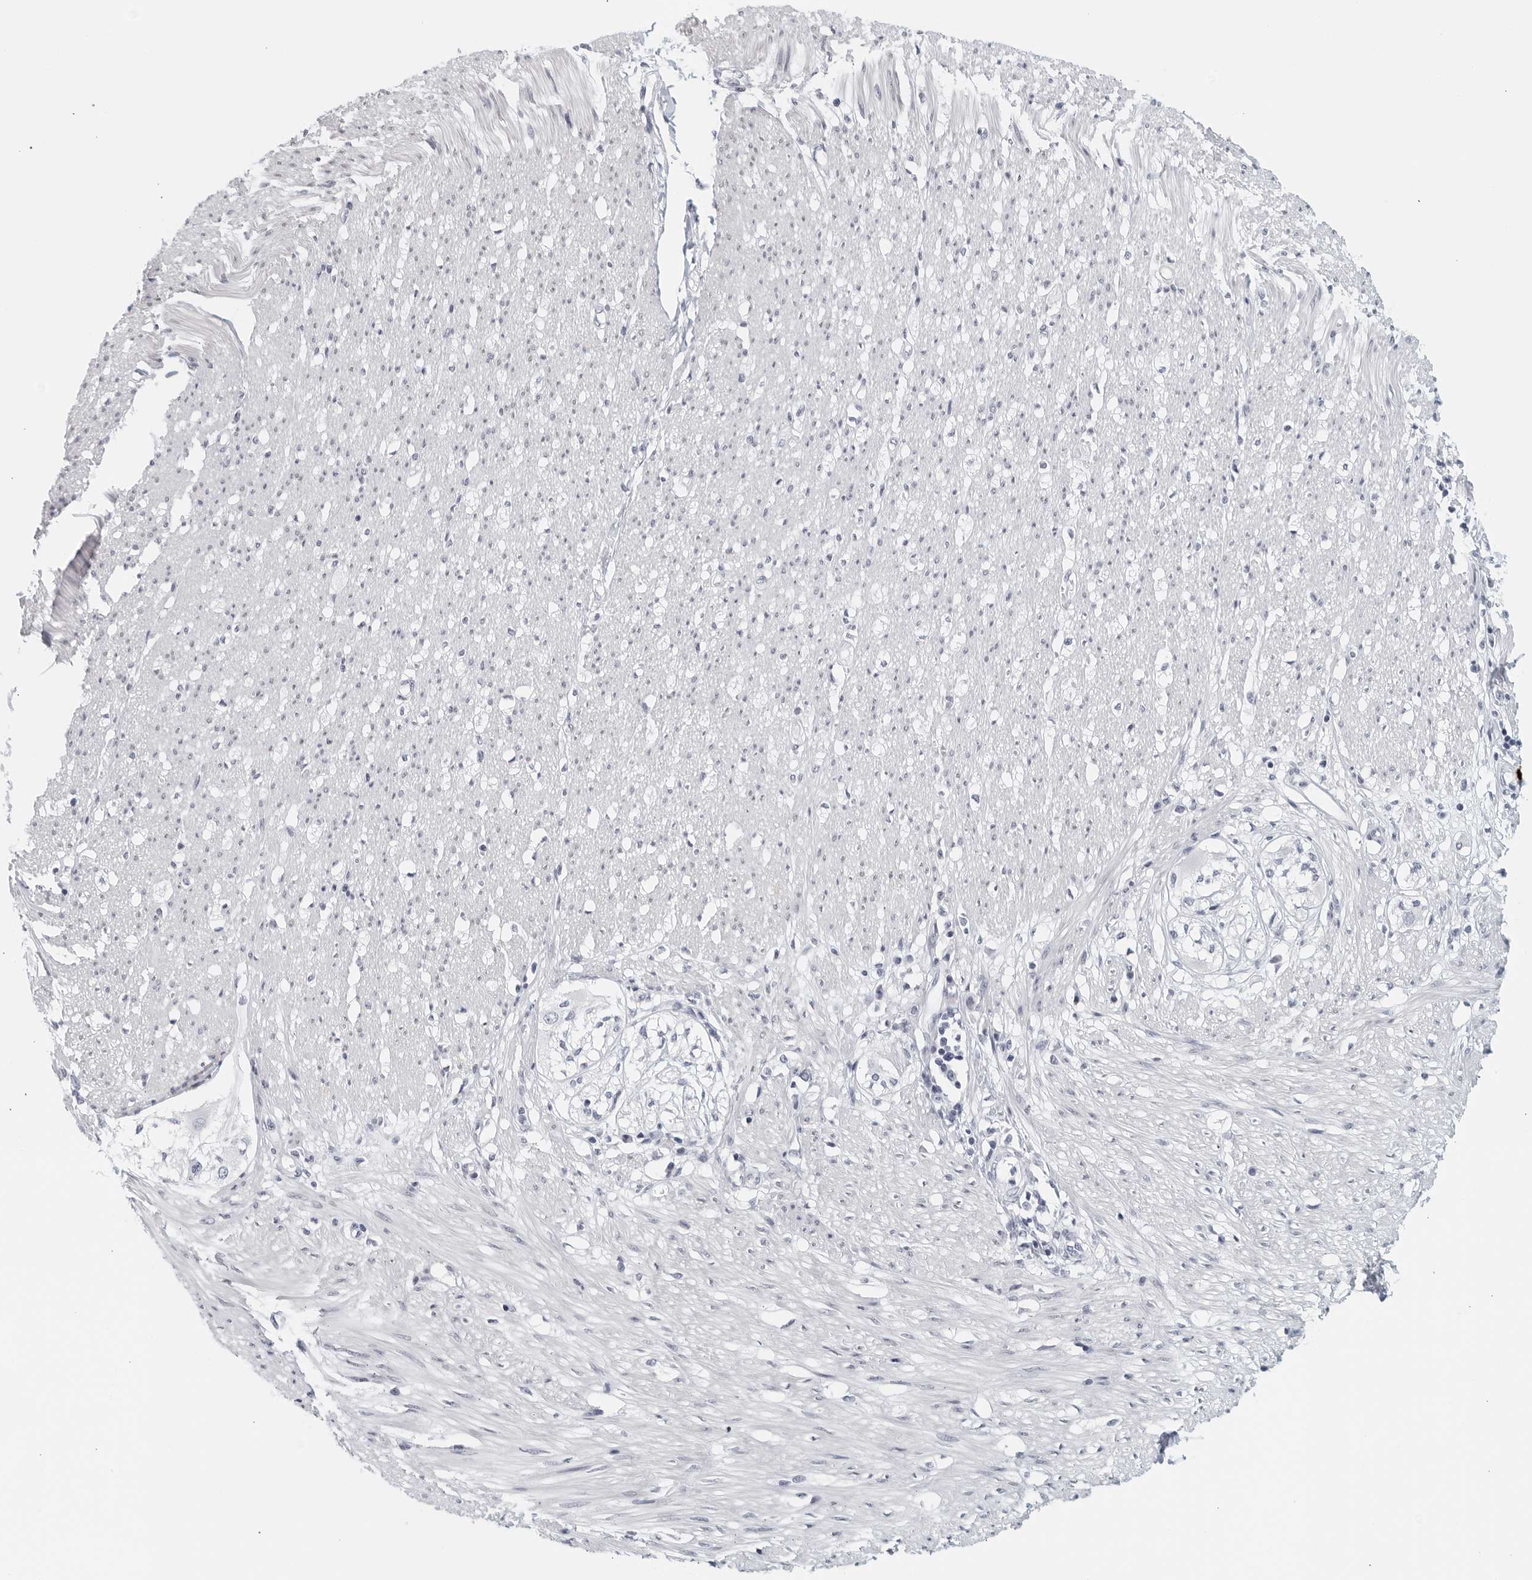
{"staining": {"intensity": "moderate", "quantity": "<25%", "location": "cytoplasmic/membranous,nuclear"}, "tissue": "smooth muscle", "cell_type": "Smooth muscle cells", "image_type": "normal", "snomed": [{"axis": "morphology", "description": "Normal tissue, NOS"}, {"axis": "morphology", "description": "Adenocarcinoma, NOS"}, {"axis": "topography", "description": "Colon"}, {"axis": "topography", "description": "Peripheral nerve tissue"}], "caption": "Immunohistochemistry (IHC) of benign smooth muscle demonstrates low levels of moderate cytoplasmic/membranous,nuclear expression in approximately <25% of smooth muscle cells.", "gene": "MATN1", "patient": {"sex": "male", "age": 14}}